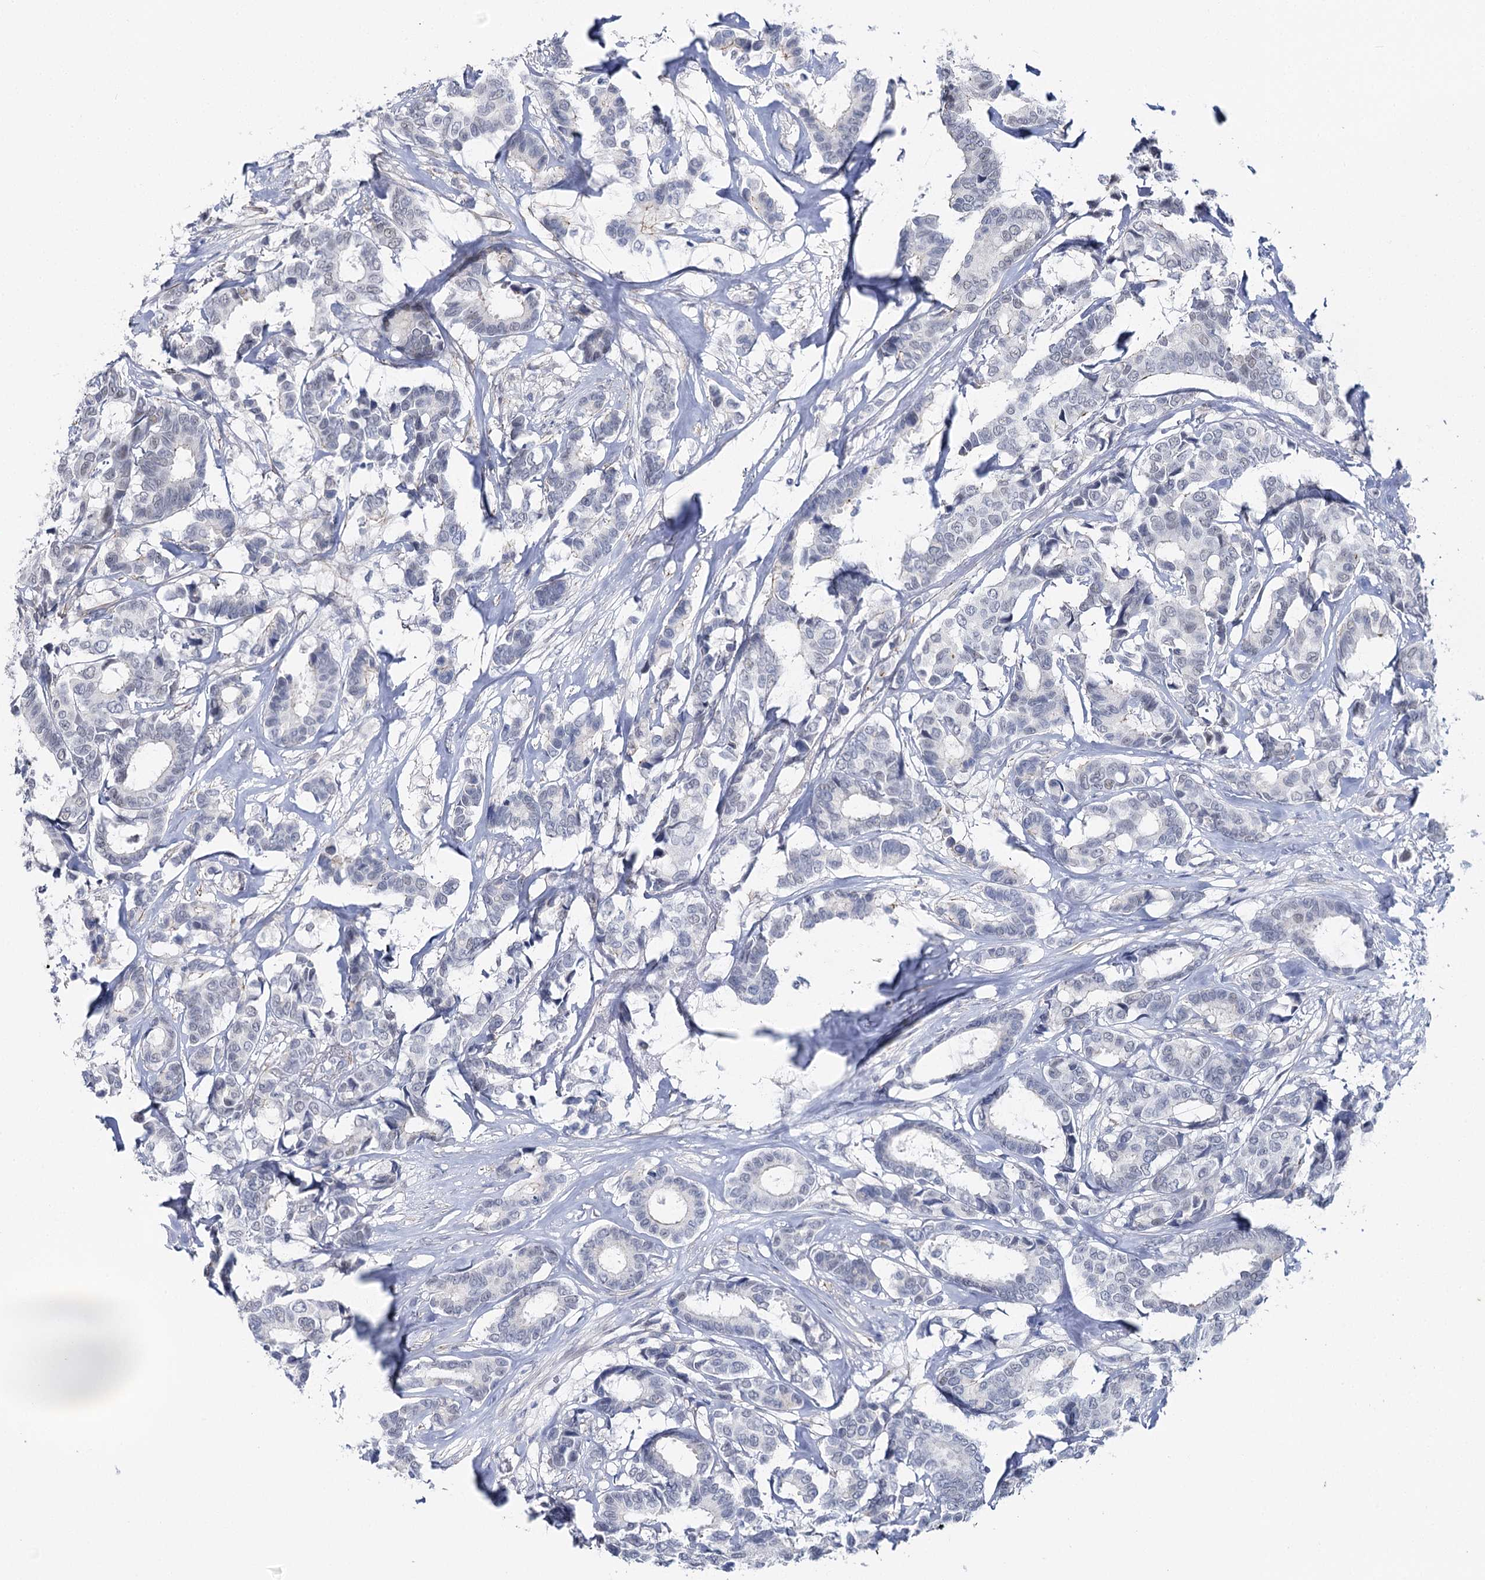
{"staining": {"intensity": "negative", "quantity": "none", "location": "none"}, "tissue": "breast cancer", "cell_type": "Tumor cells", "image_type": "cancer", "snomed": [{"axis": "morphology", "description": "Duct carcinoma"}, {"axis": "topography", "description": "Breast"}], "caption": "The histopathology image displays no significant positivity in tumor cells of breast cancer.", "gene": "AGXT2", "patient": {"sex": "female", "age": 87}}